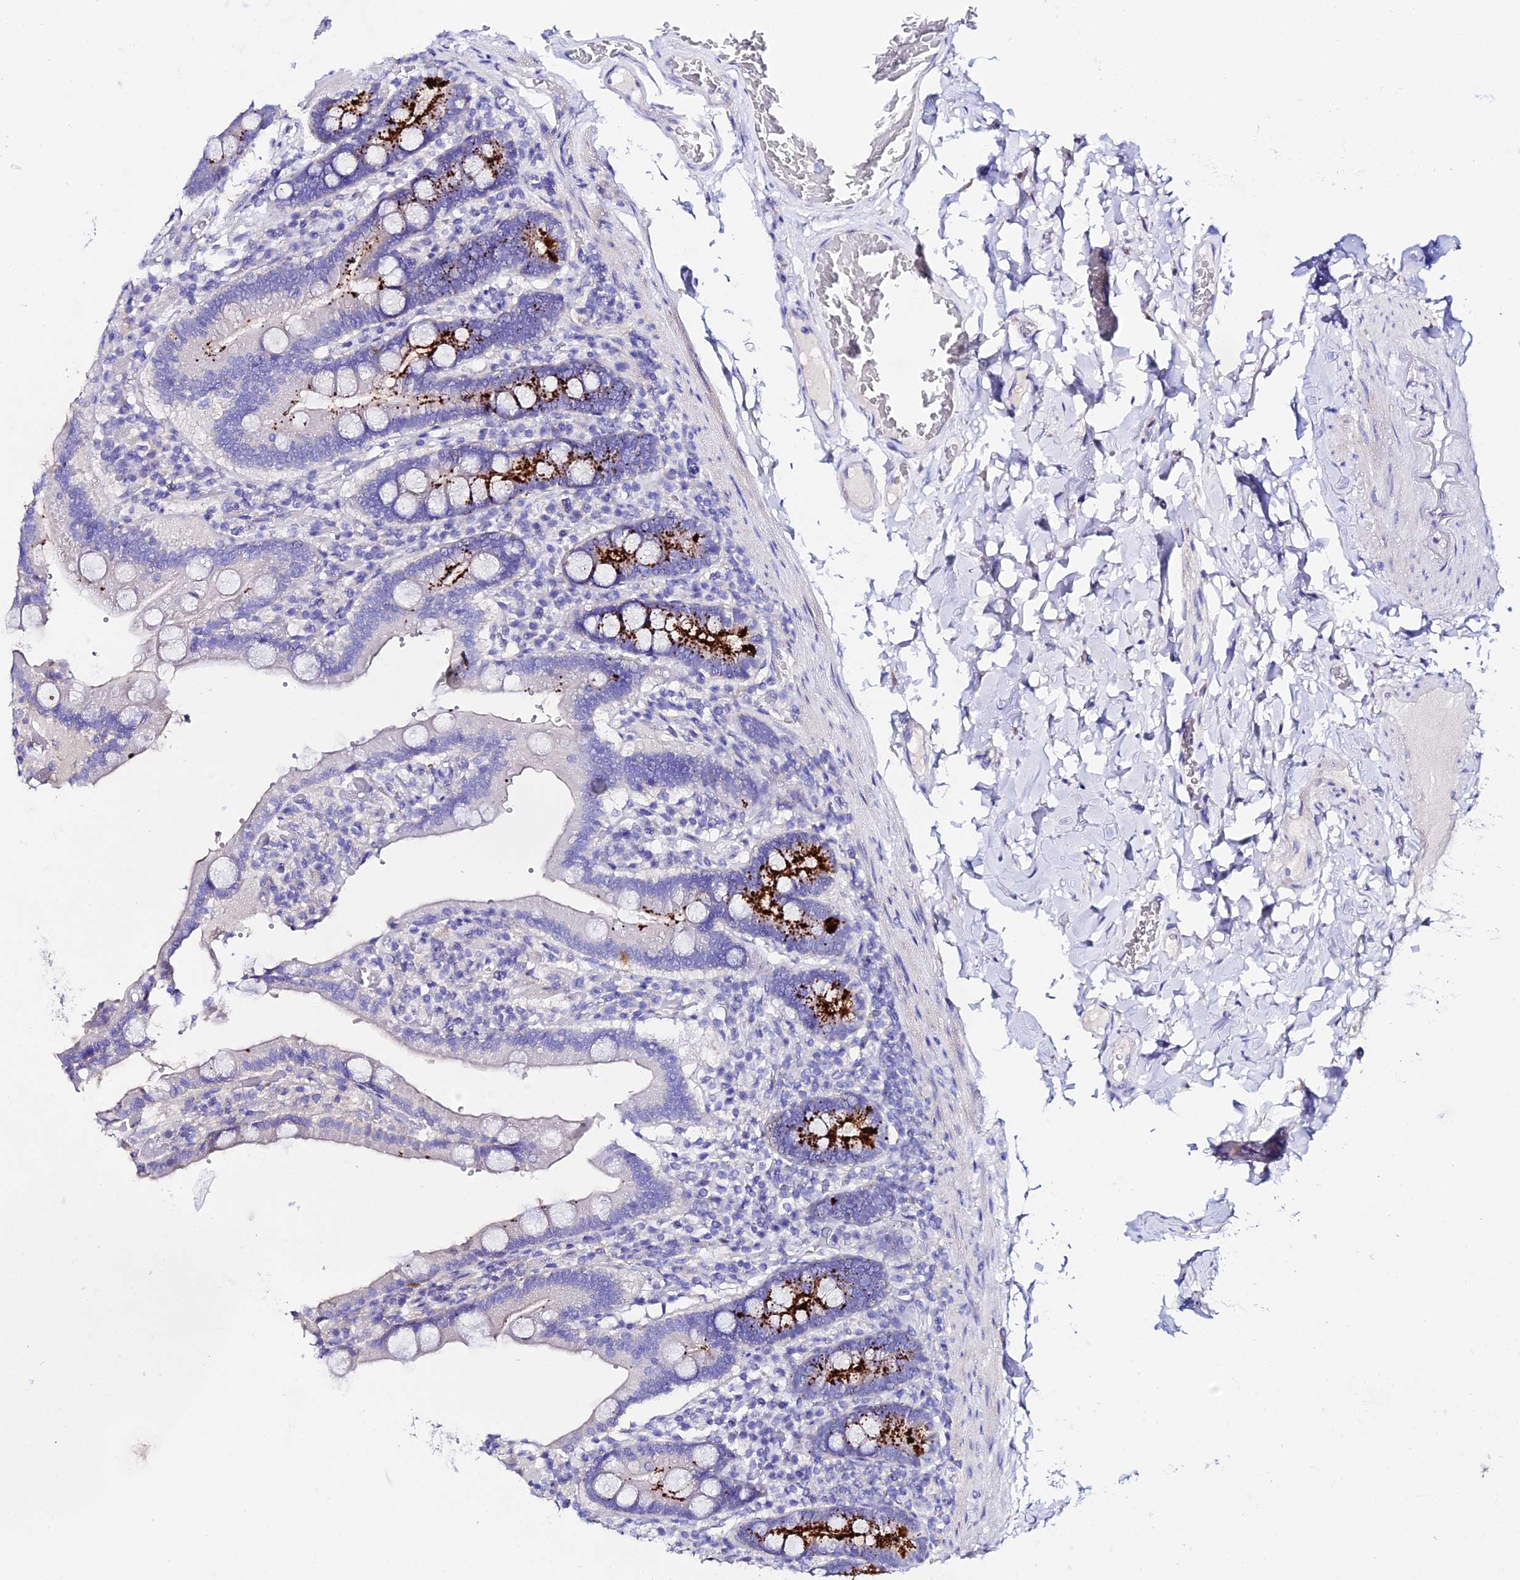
{"staining": {"intensity": "strong", "quantity": "<25%", "location": "cytoplasmic/membranous"}, "tissue": "duodenum", "cell_type": "Glandular cells", "image_type": "normal", "snomed": [{"axis": "morphology", "description": "Normal tissue, NOS"}, {"axis": "topography", "description": "Duodenum"}], "caption": "A photomicrograph showing strong cytoplasmic/membranous positivity in approximately <25% of glandular cells in benign duodenum, as visualized by brown immunohistochemical staining.", "gene": "TMEM117", "patient": {"sex": "female", "age": 62}}